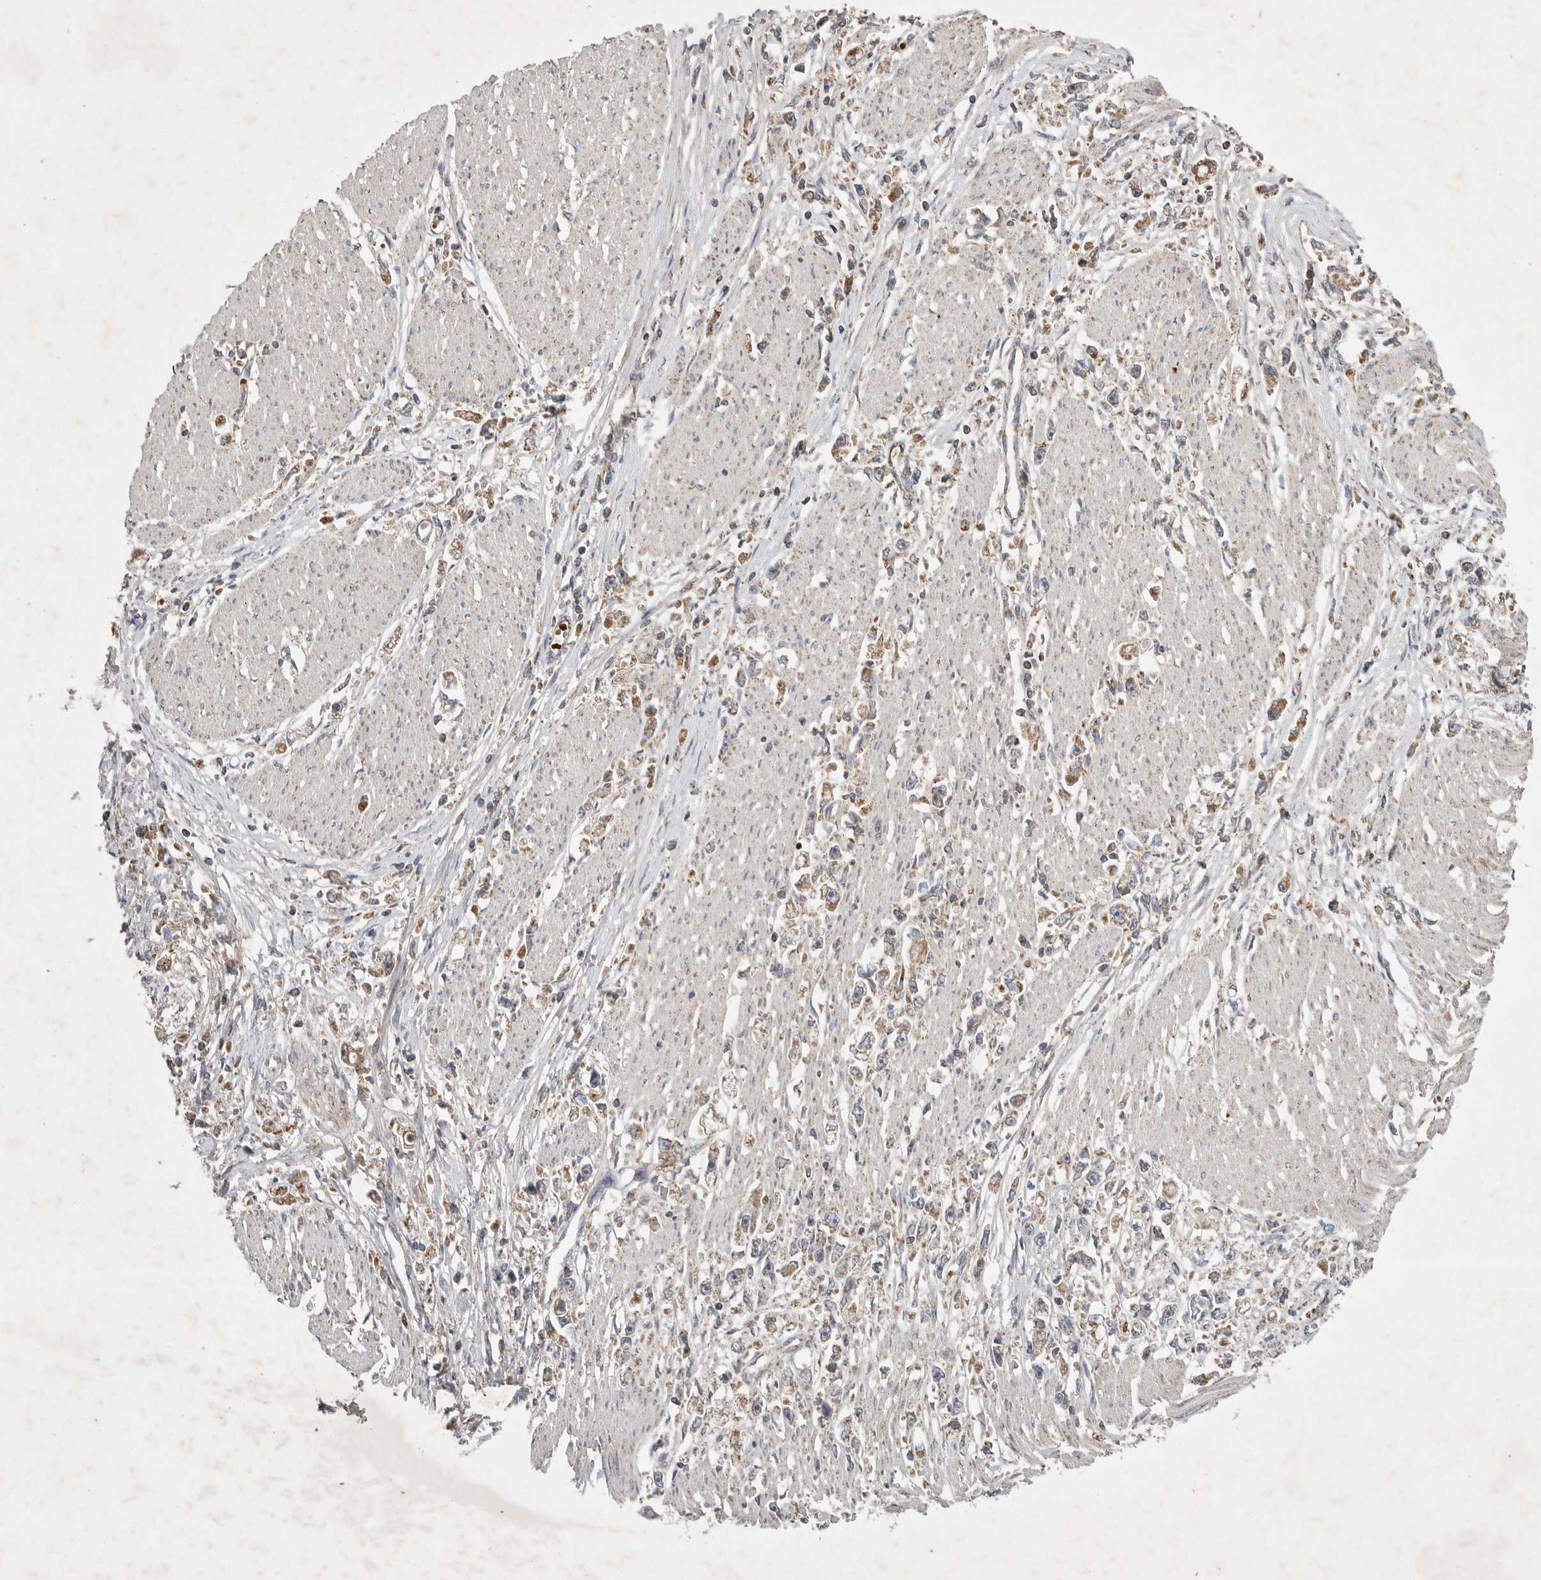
{"staining": {"intensity": "strong", "quantity": ">75%", "location": "cytoplasmic/membranous"}, "tissue": "stomach cancer", "cell_type": "Tumor cells", "image_type": "cancer", "snomed": [{"axis": "morphology", "description": "Adenocarcinoma, NOS"}, {"axis": "topography", "description": "Stomach"}], "caption": "Immunohistochemistry of human stomach adenocarcinoma exhibits high levels of strong cytoplasmic/membranous expression in approximately >75% of tumor cells.", "gene": "KIF21B", "patient": {"sex": "female", "age": 59}}